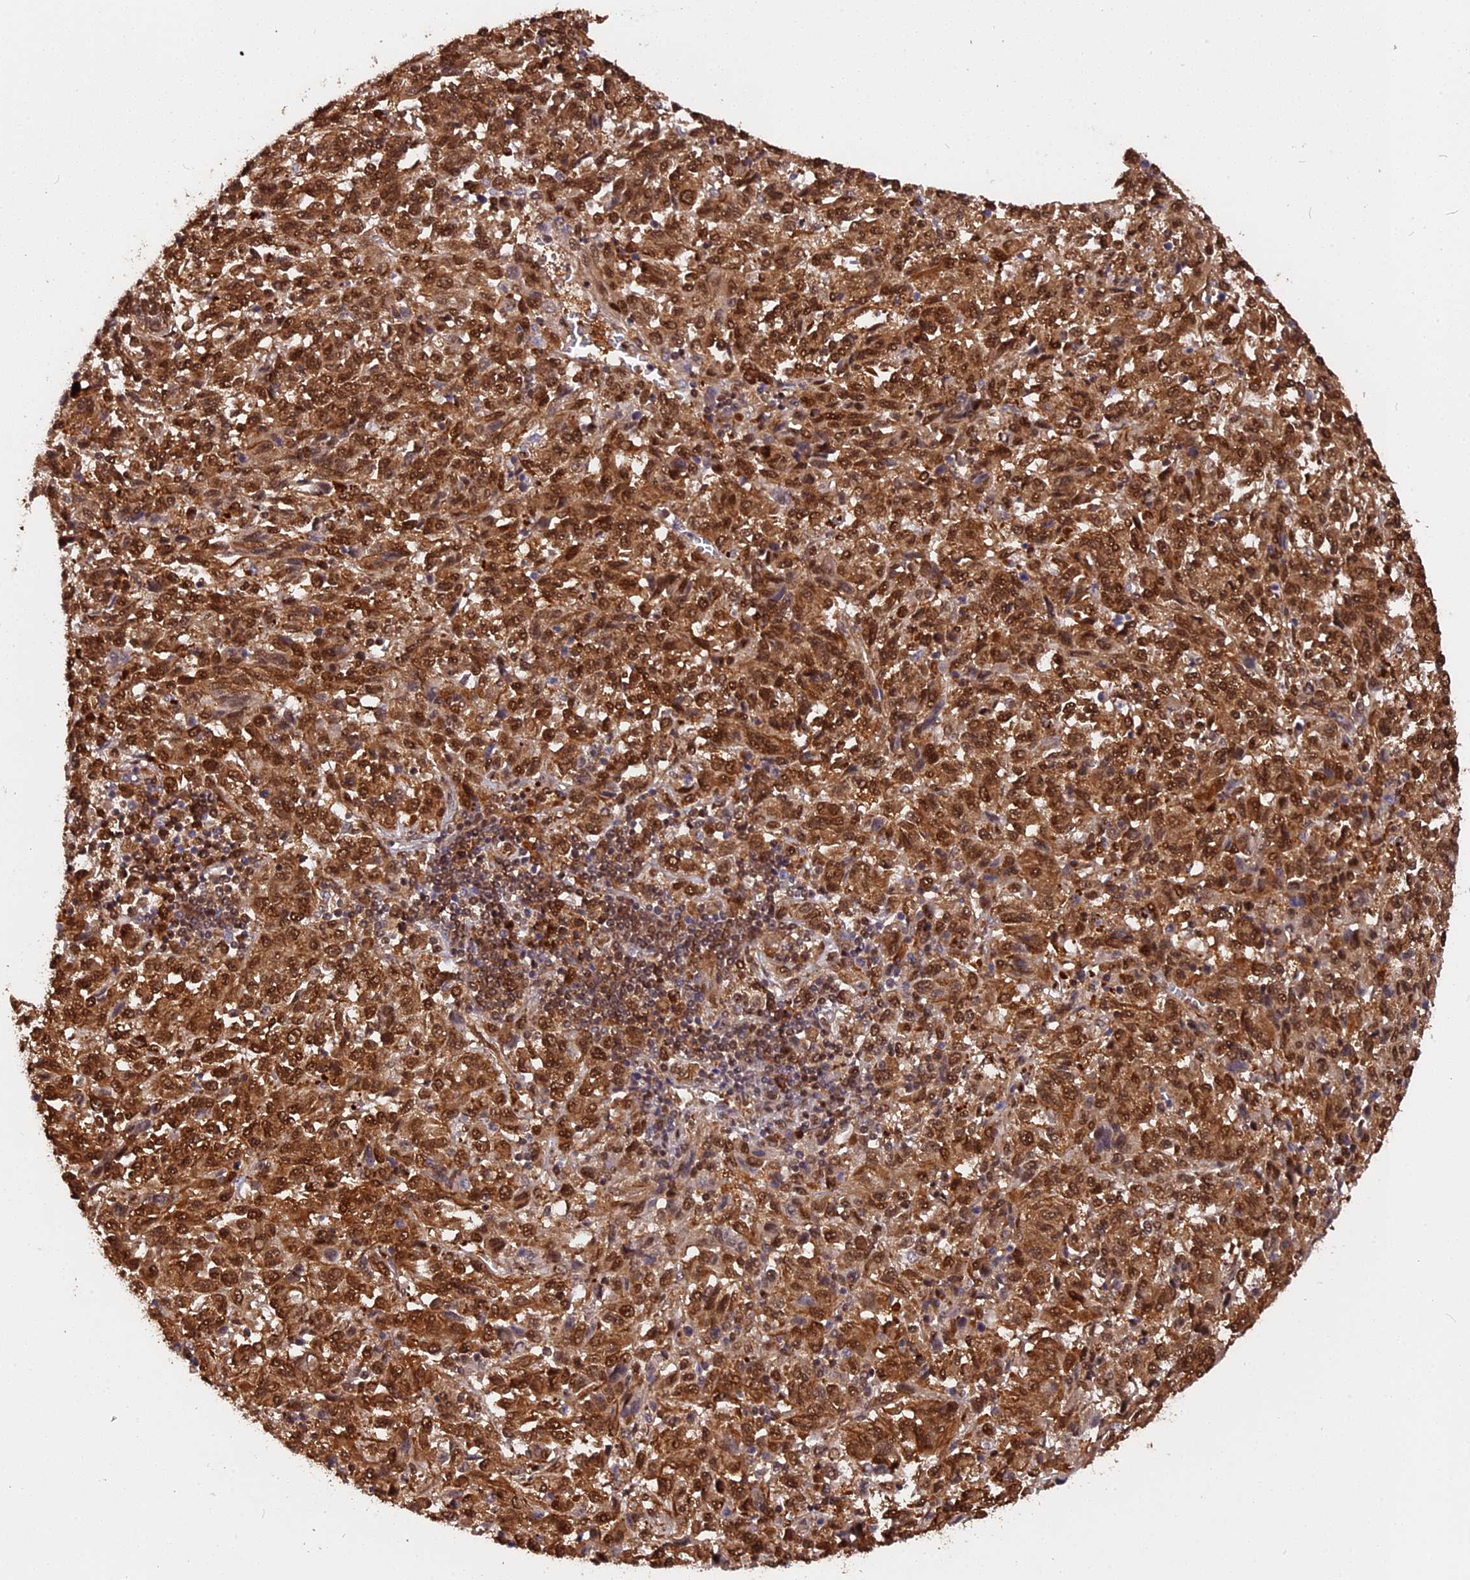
{"staining": {"intensity": "strong", "quantity": ">75%", "location": "cytoplasmic/membranous,nuclear"}, "tissue": "melanoma", "cell_type": "Tumor cells", "image_type": "cancer", "snomed": [{"axis": "morphology", "description": "Malignant melanoma, Metastatic site"}, {"axis": "topography", "description": "Lung"}], "caption": "Strong cytoplasmic/membranous and nuclear protein positivity is present in about >75% of tumor cells in melanoma. The protein of interest is stained brown, and the nuclei are stained in blue (DAB IHC with brightfield microscopy, high magnification).", "gene": "ADRM1", "patient": {"sex": "male", "age": 64}}